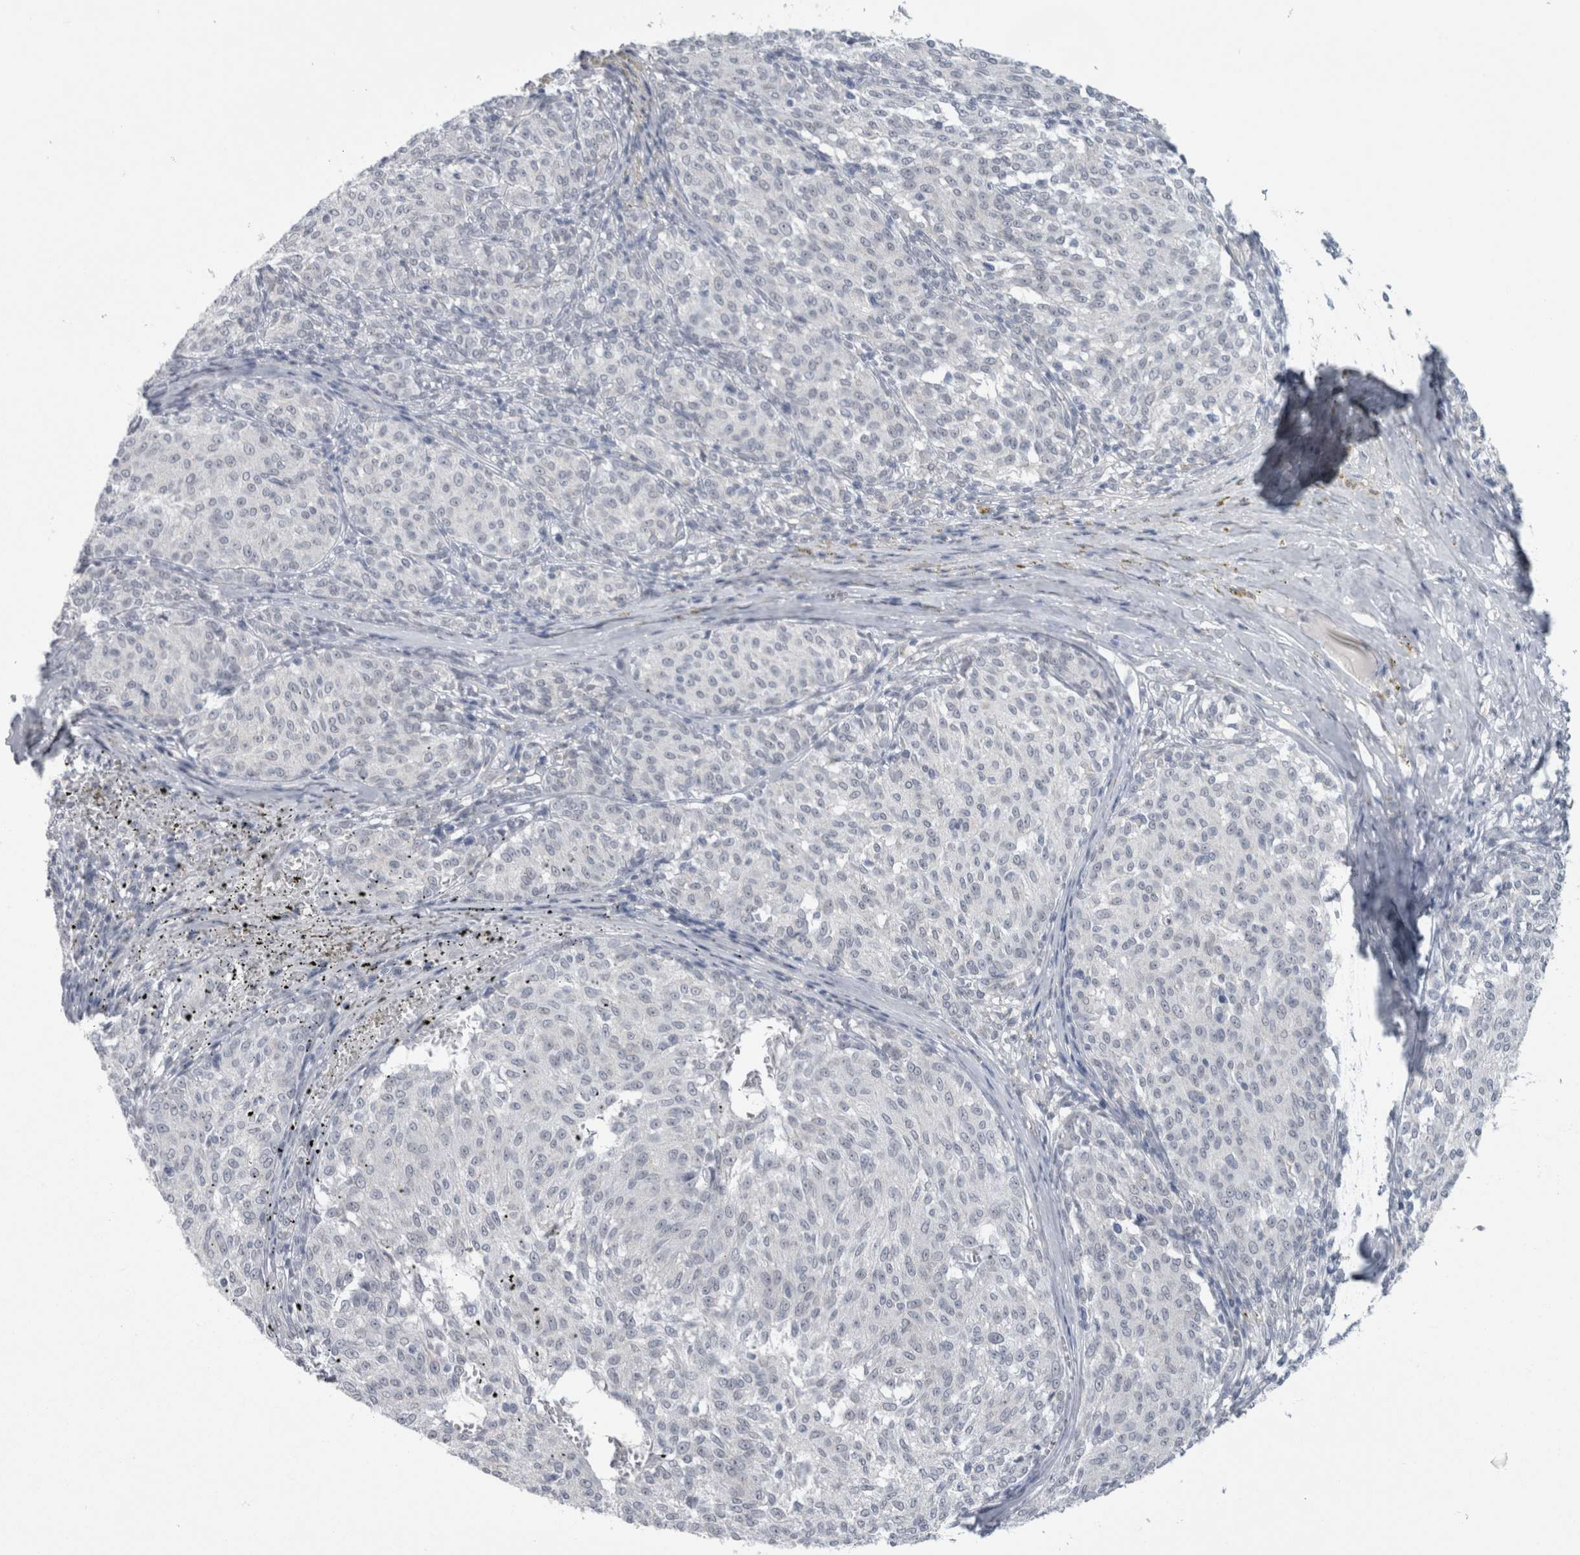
{"staining": {"intensity": "negative", "quantity": "none", "location": "none"}, "tissue": "melanoma", "cell_type": "Tumor cells", "image_type": "cancer", "snomed": [{"axis": "morphology", "description": "Malignant melanoma, NOS"}, {"axis": "topography", "description": "Skin"}], "caption": "Histopathology image shows no protein expression in tumor cells of malignant melanoma tissue.", "gene": "PLIN1", "patient": {"sex": "female", "age": 72}}